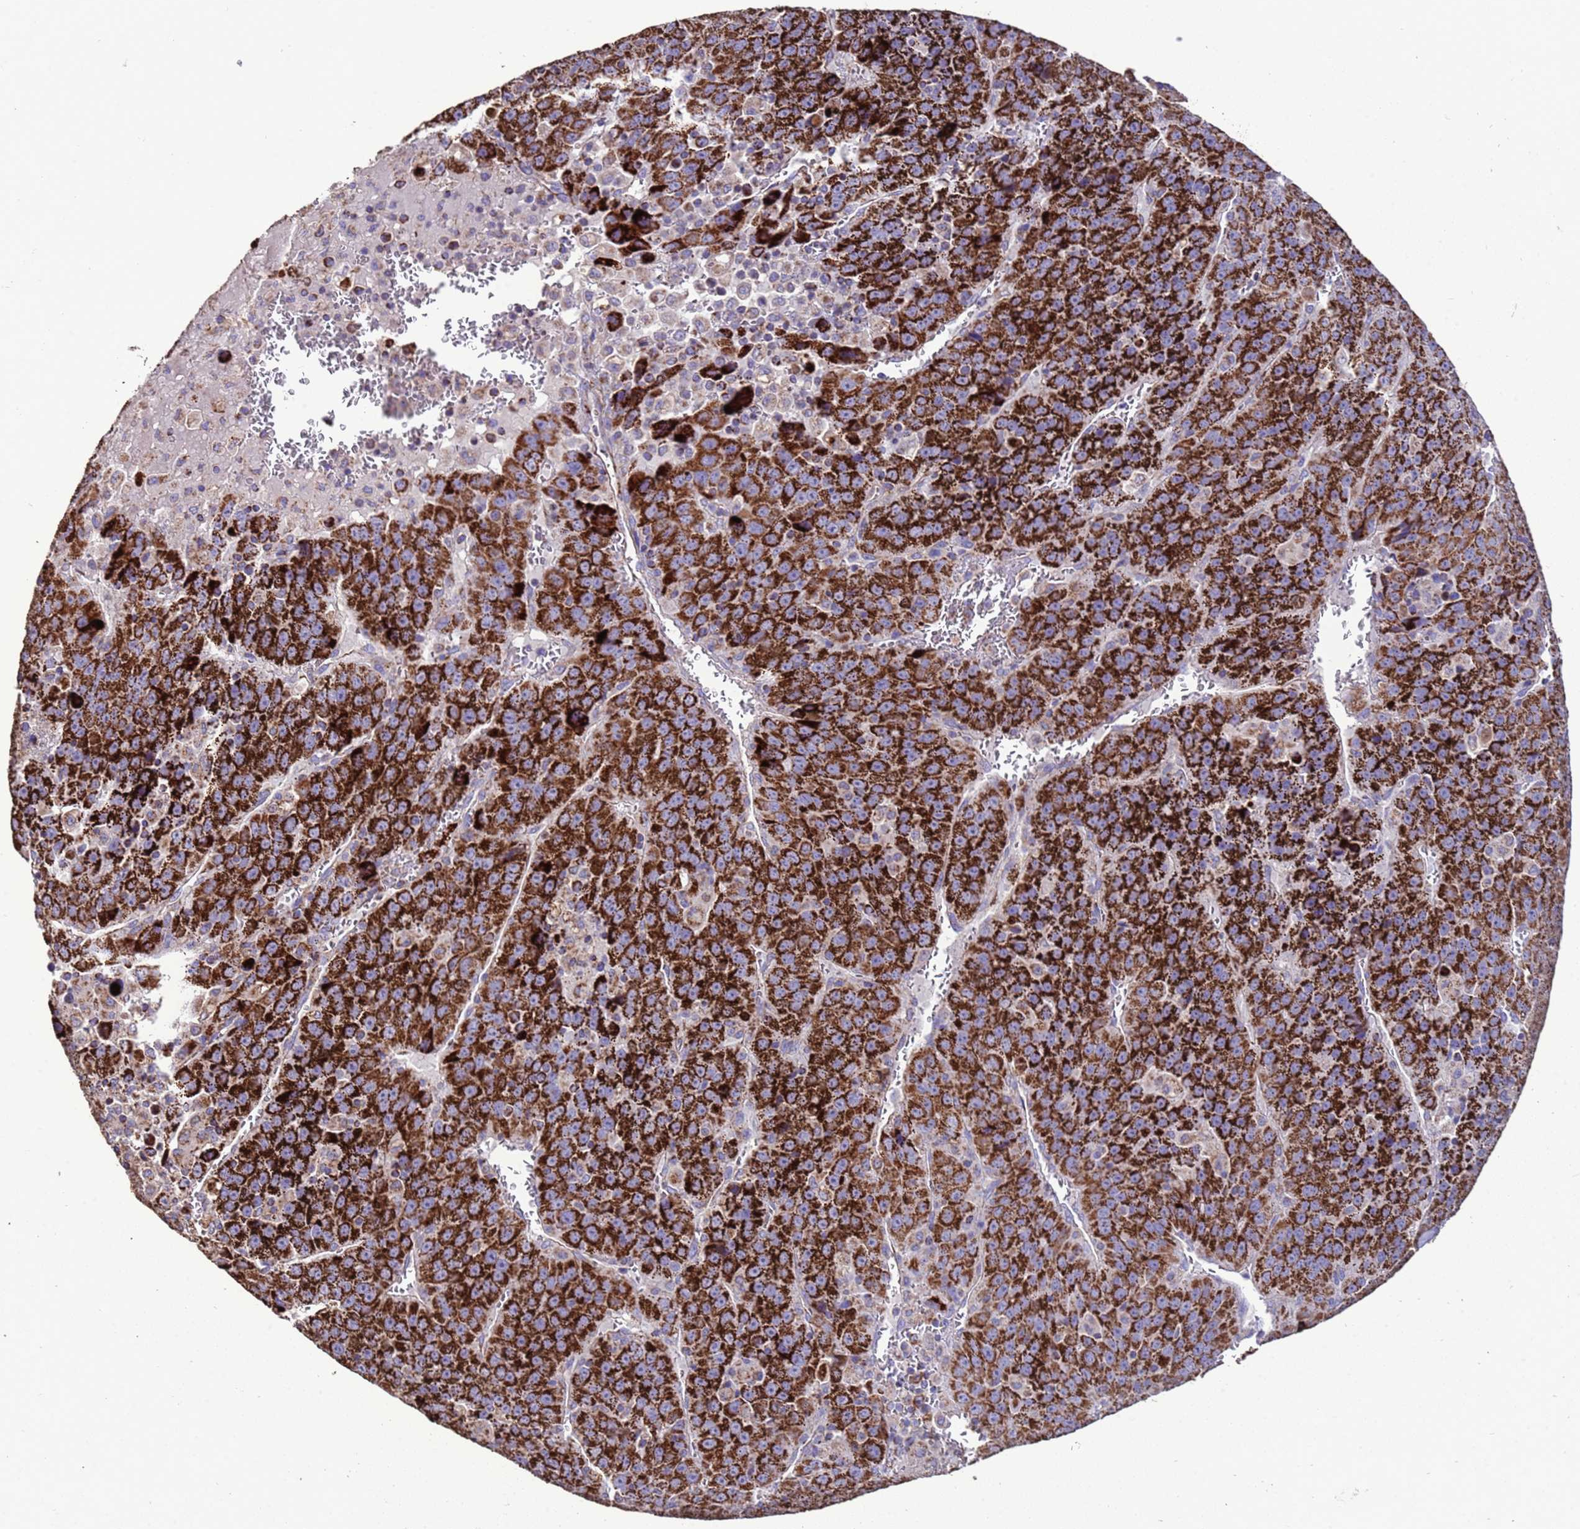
{"staining": {"intensity": "strong", "quantity": ">75%", "location": "cytoplasmic/membranous"}, "tissue": "liver cancer", "cell_type": "Tumor cells", "image_type": "cancer", "snomed": [{"axis": "morphology", "description": "Carcinoma, Hepatocellular, NOS"}, {"axis": "topography", "description": "Liver"}], "caption": "Hepatocellular carcinoma (liver) stained with DAB (3,3'-diaminobenzidine) immunohistochemistry shows high levels of strong cytoplasmic/membranous staining in about >75% of tumor cells.", "gene": "ZNFX1", "patient": {"sex": "female", "age": 53}}